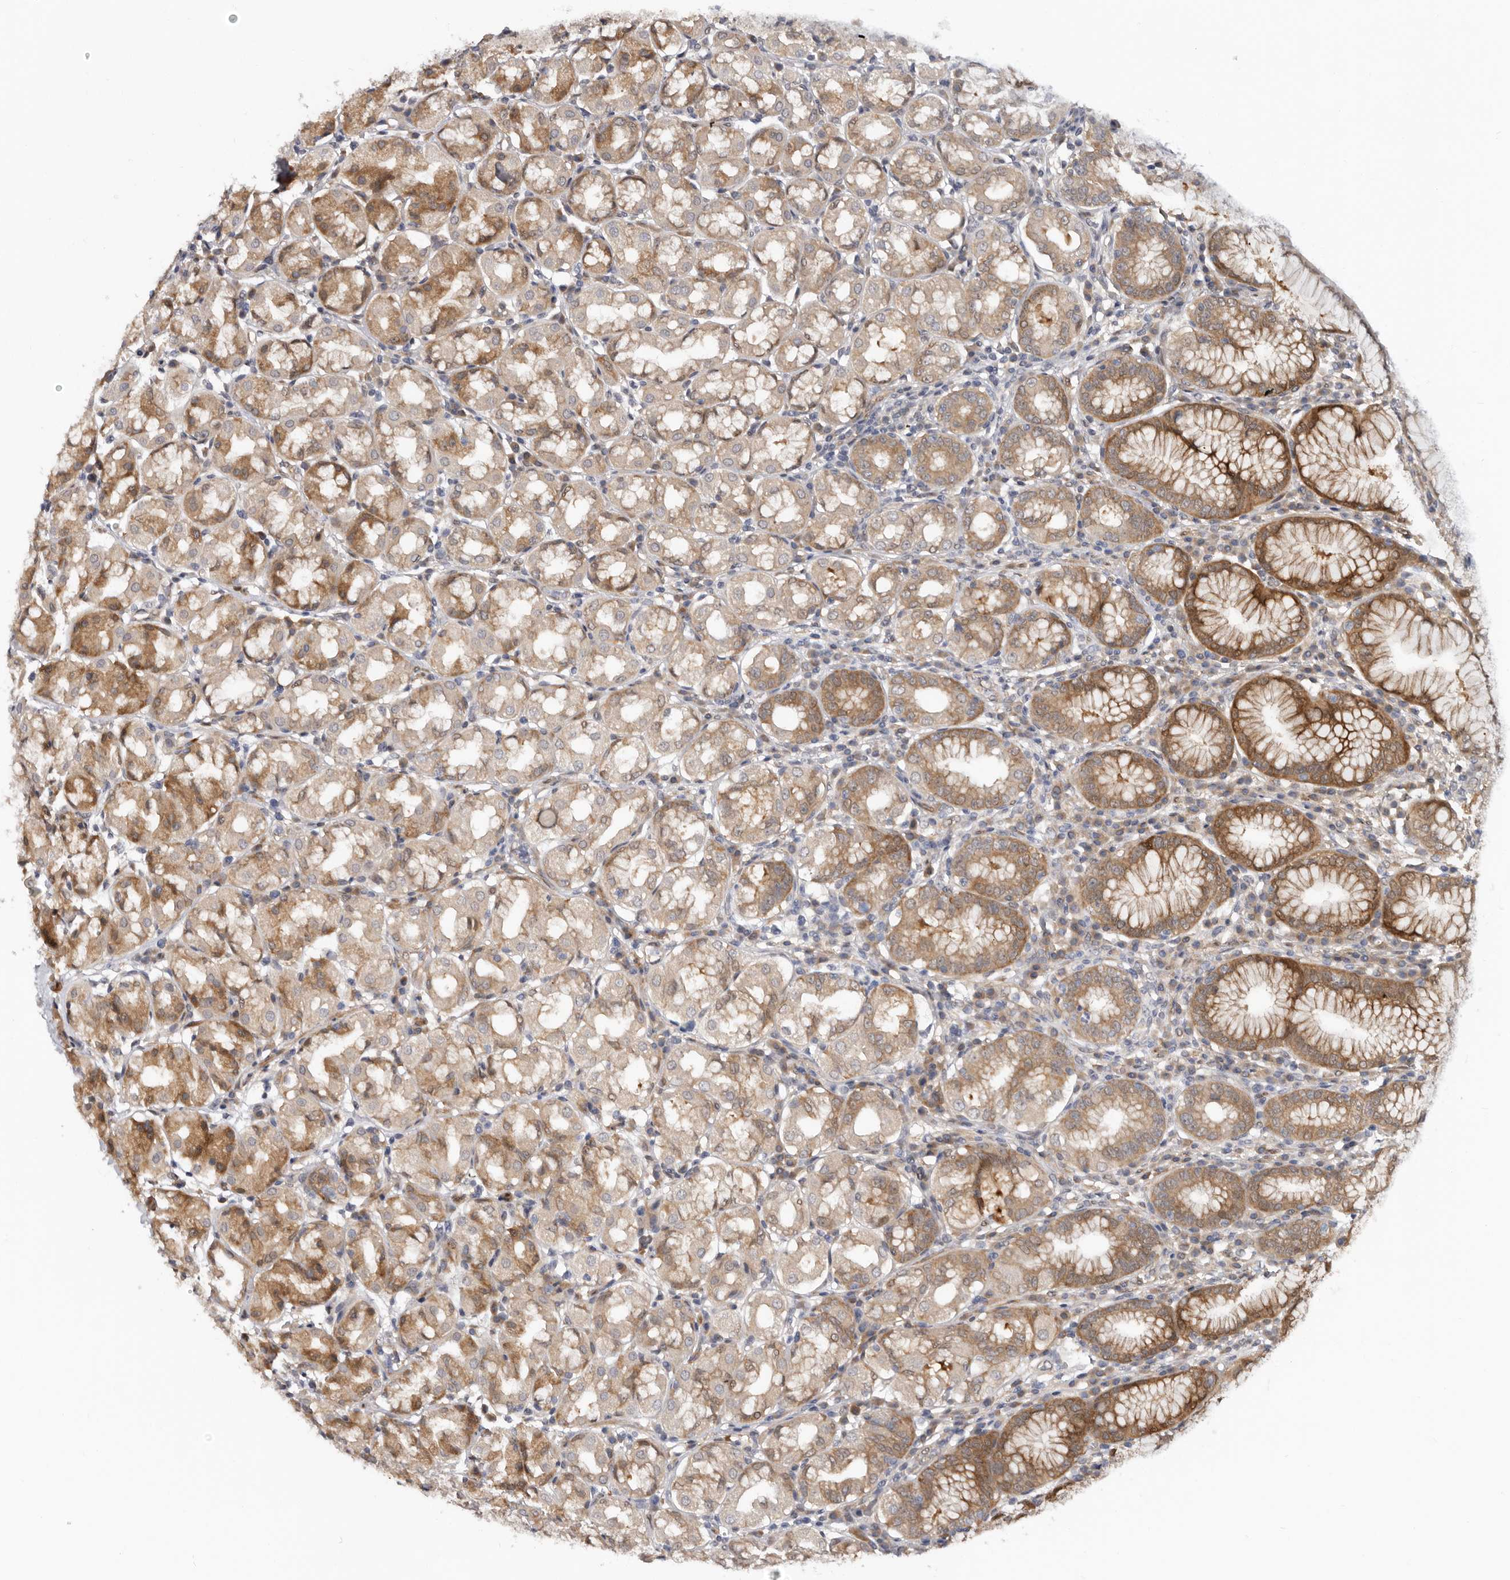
{"staining": {"intensity": "moderate", "quantity": ">75%", "location": "cytoplasmic/membranous"}, "tissue": "stomach", "cell_type": "Glandular cells", "image_type": "normal", "snomed": [{"axis": "morphology", "description": "Normal tissue, NOS"}, {"axis": "topography", "description": "Stomach"}, {"axis": "topography", "description": "Stomach, lower"}], "caption": "Immunohistochemistry of benign human stomach shows medium levels of moderate cytoplasmic/membranous staining in about >75% of glandular cells. (brown staining indicates protein expression, while blue staining denotes nuclei).", "gene": "SBDS", "patient": {"sex": "female", "age": 56}}